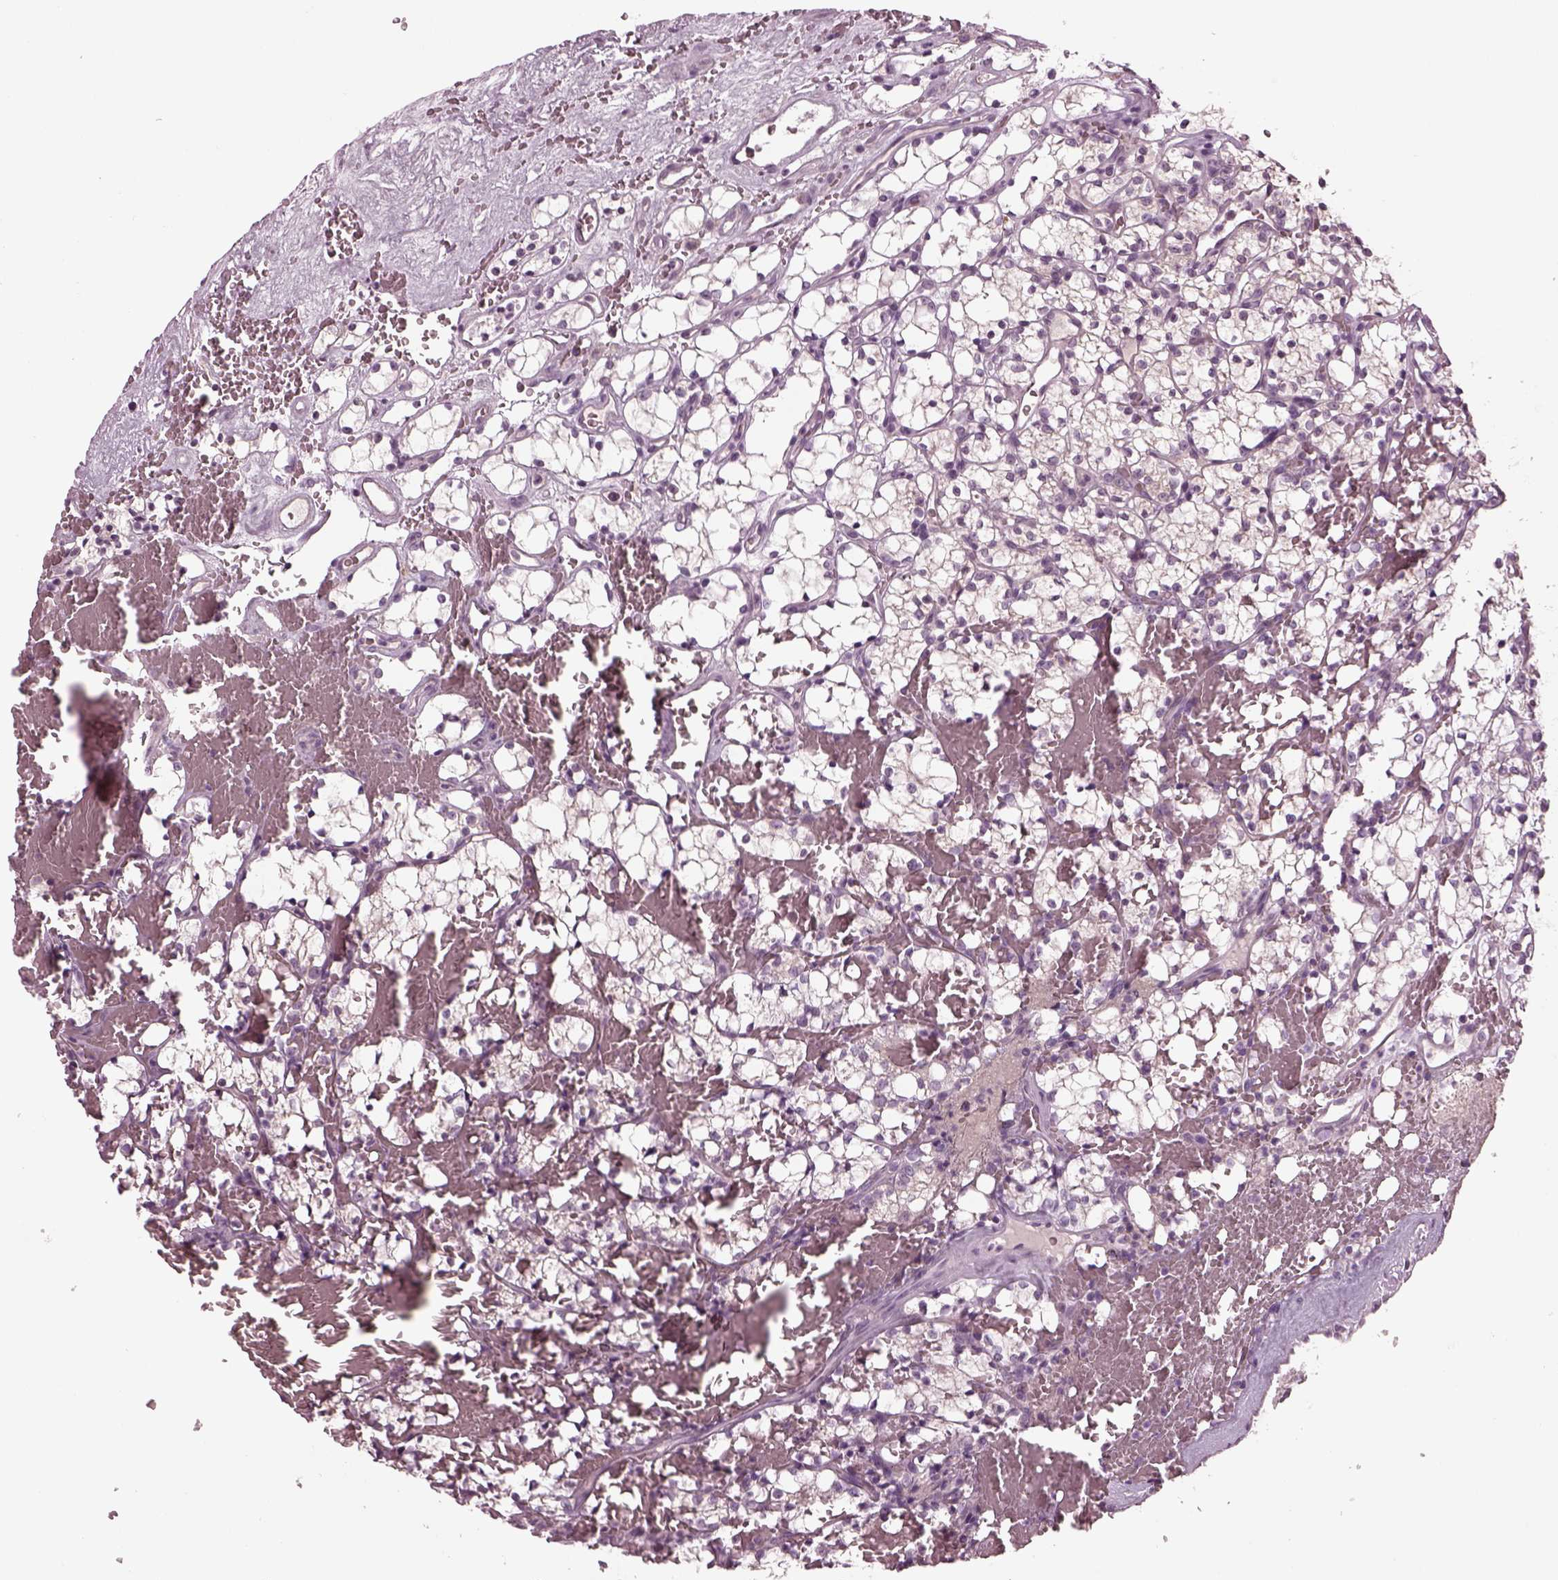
{"staining": {"intensity": "negative", "quantity": "none", "location": "none"}, "tissue": "renal cancer", "cell_type": "Tumor cells", "image_type": "cancer", "snomed": [{"axis": "morphology", "description": "Adenocarcinoma, NOS"}, {"axis": "topography", "description": "Kidney"}], "caption": "Human renal adenocarcinoma stained for a protein using IHC reveals no expression in tumor cells.", "gene": "CLCN4", "patient": {"sex": "female", "age": 69}}